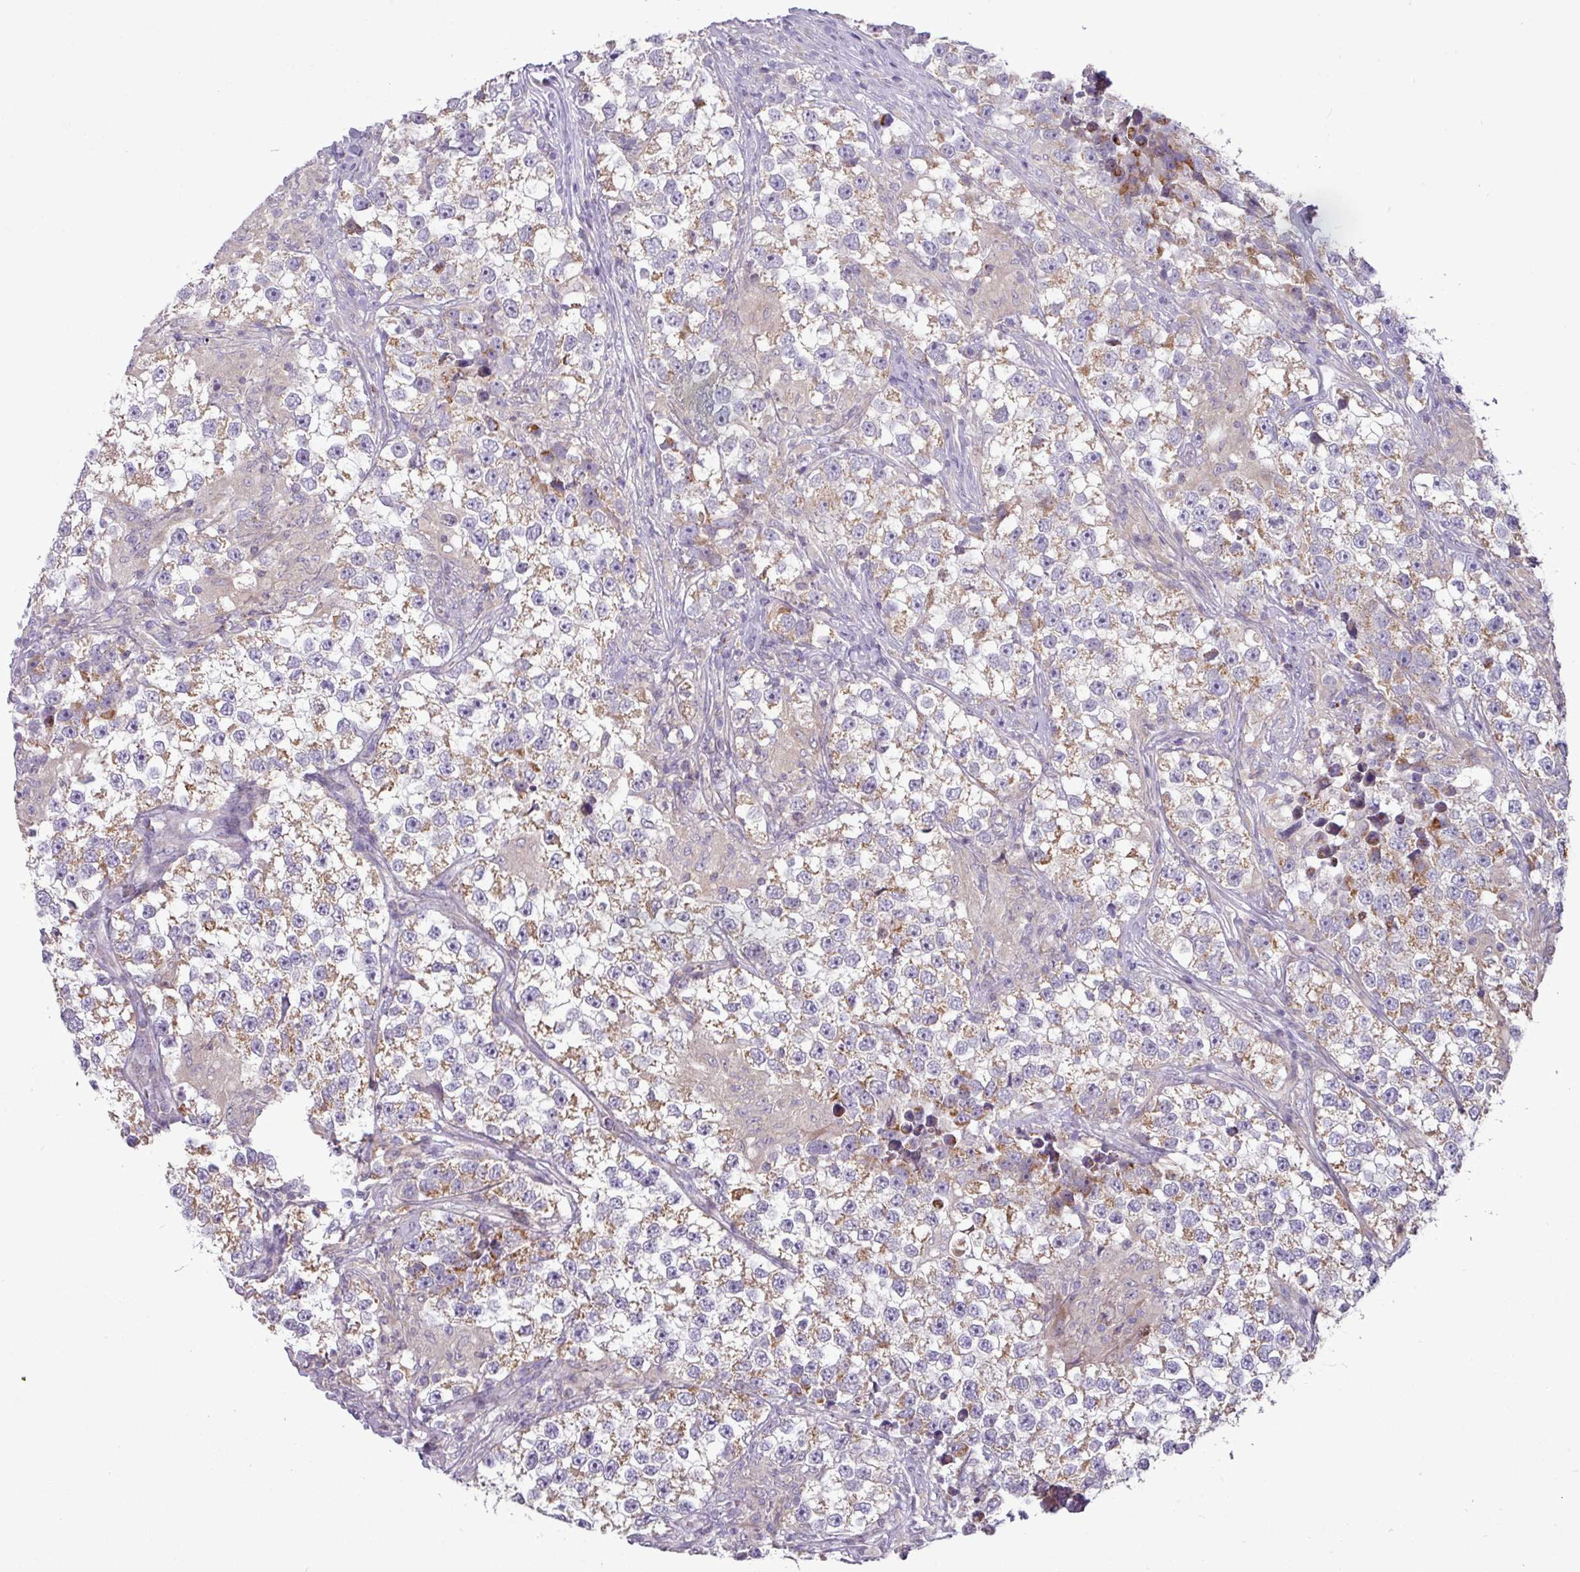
{"staining": {"intensity": "moderate", "quantity": ">75%", "location": "cytoplasmic/membranous"}, "tissue": "testis cancer", "cell_type": "Tumor cells", "image_type": "cancer", "snomed": [{"axis": "morphology", "description": "Seminoma, NOS"}, {"axis": "topography", "description": "Testis"}], "caption": "Protein expression by immunohistochemistry exhibits moderate cytoplasmic/membranous positivity in approximately >75% of tumor cells in testis seminoma. (IHC, brightfield microscopy, high magnification).", "gene": "TRAPPC1", "patient": {"sex": "male", "age": 46}}